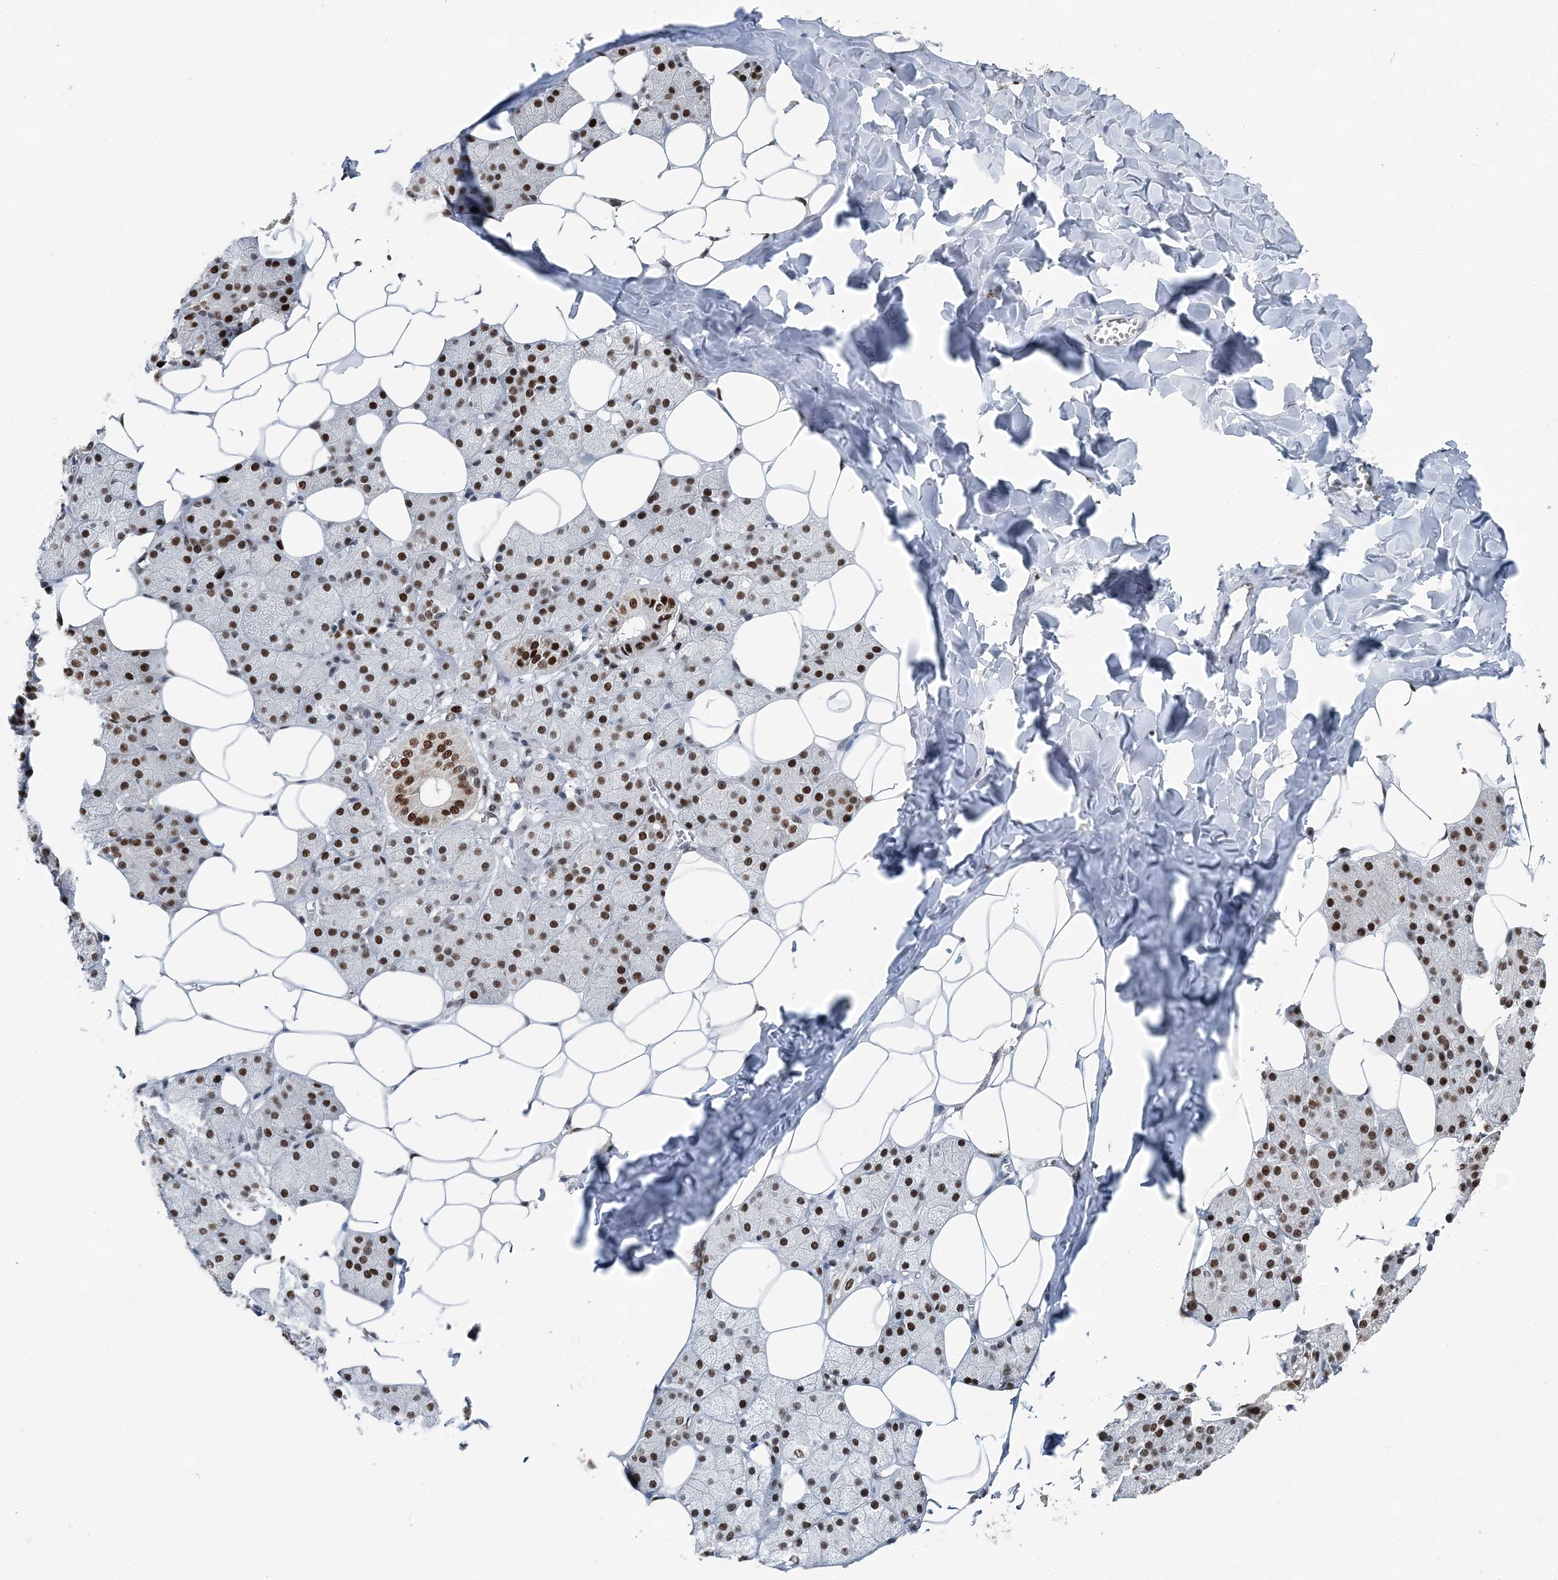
{"staining": {"intensity": "moderate", "quantity": ">75%", "location": "nuclear"}, "tissue": "salivary gland", "cell_type": "Glandular cells", "image_type": "normal", "snomed": [{"axis": "morphology", "description": "Normal tissue, NOS"}, {"axis": "topography", "description": "Salivary gland"}], "caption": "Immunohistochemistry (IHC) staining of unremarkable salivary gland, which shows medium levels of moderate nuclear expression in approximately >75% of glandular cells indicating moderate nuclear protein positivity. The staining was performed using DAB (3,3'-diaminobenzidine) (brown) for protein detection and nuclei were counterstained in hematoxylin (blue).", "gene": "HAT1", "patient": {"sex": "female", "age": 33}}